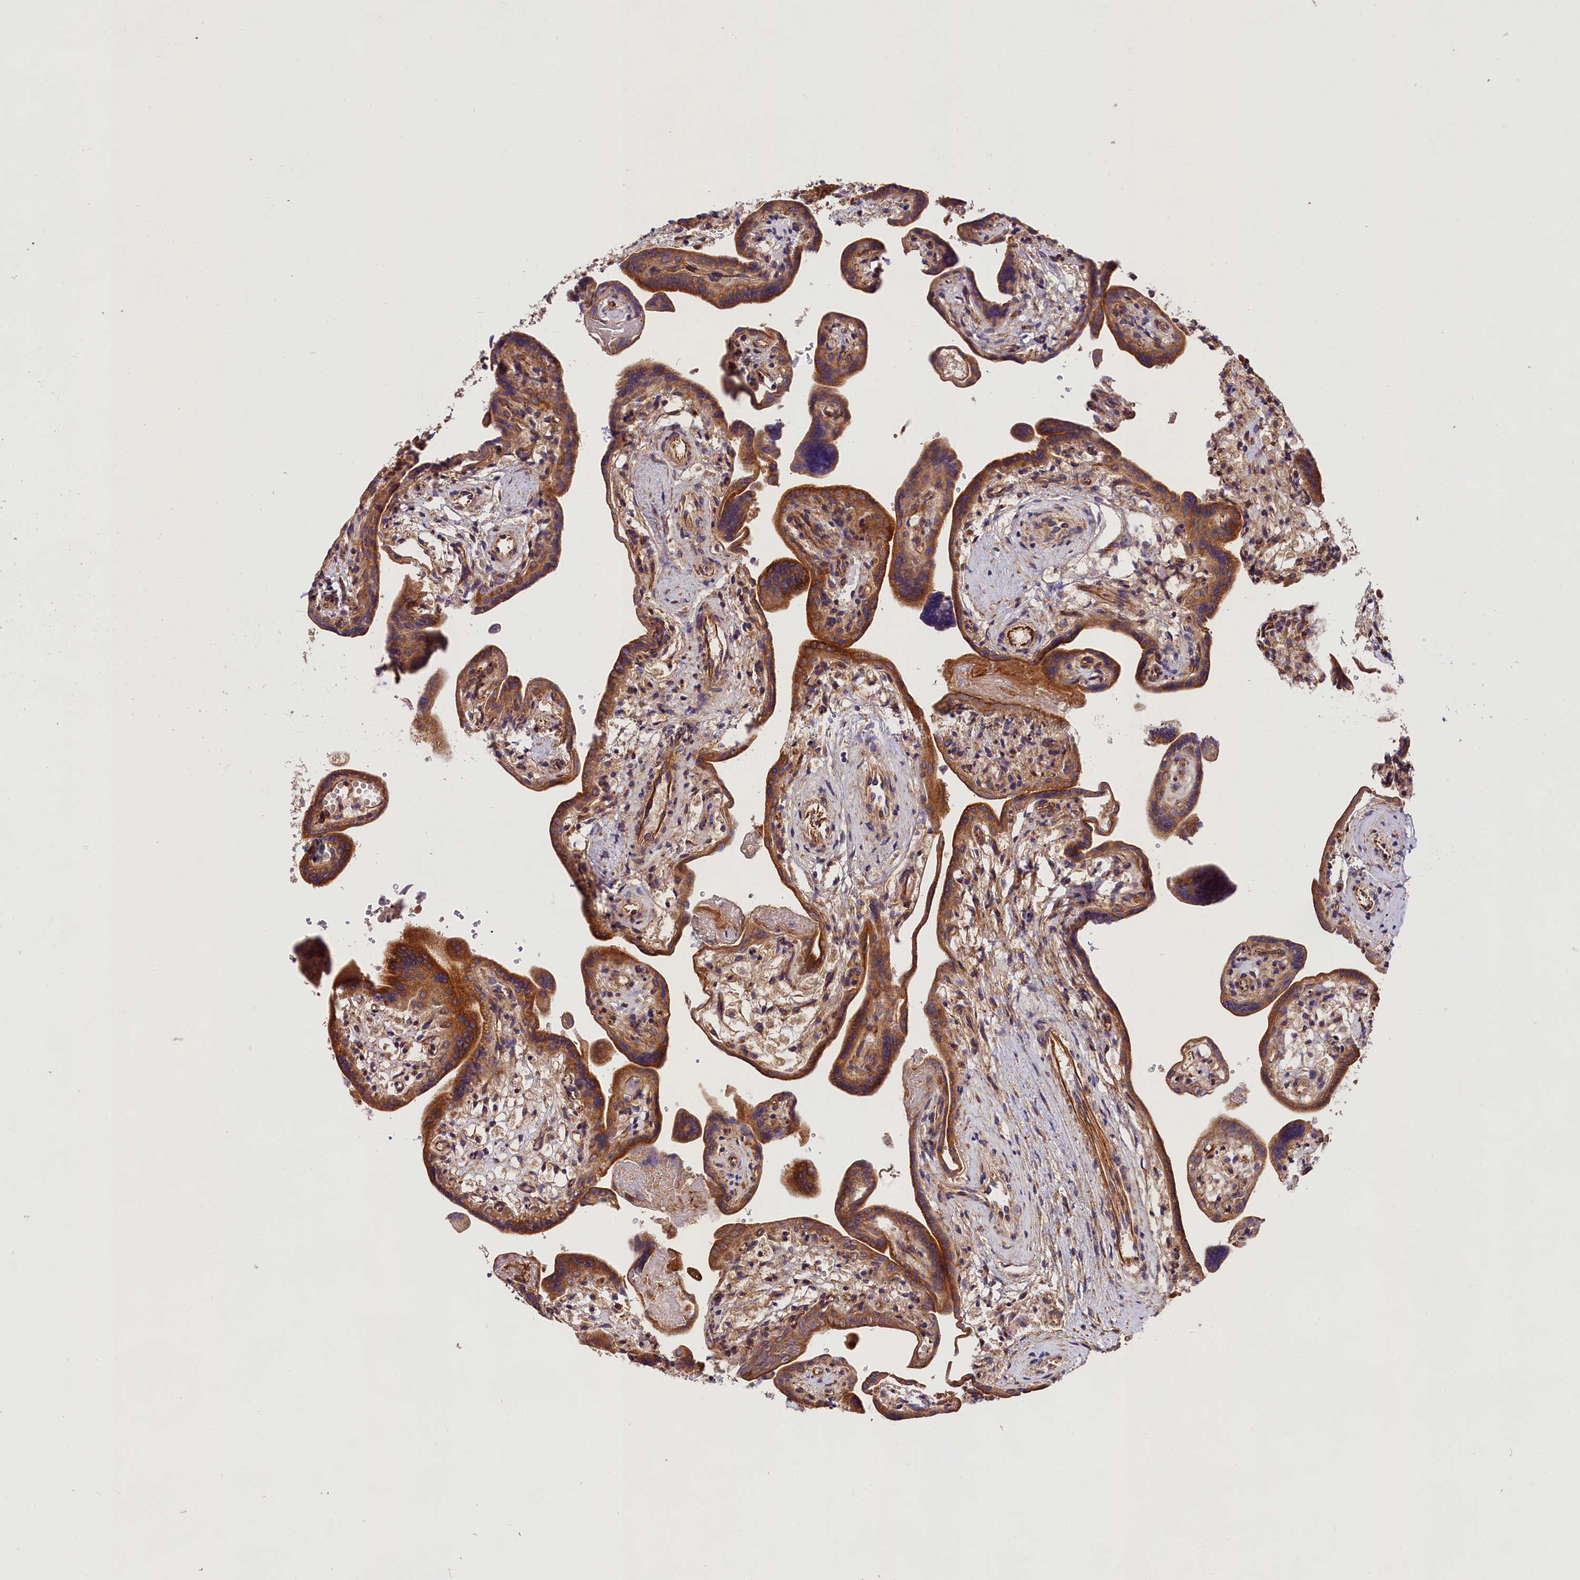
{"staining": {"intensity": "moderate", "quantity": ">75%", "location": "cytoplasmic/membranous"}, "tissue": "placenta", "cell_type": "Trophoblastic cells", "image_type": "normal", "snomed": [{"axis": "morphology", "description": "Normal tissue, NOS"}, {"axis": "topography", "description": "Placenta"}], "caption": "Approximately >75% of trophoblastic cells in benign placenta reveal moderate cytoplasmic/membranous protein staining as visualized by brown immunohistochemical staining.", "gene": "SPG11", "patient": {"sex": "female", "age": 37}}